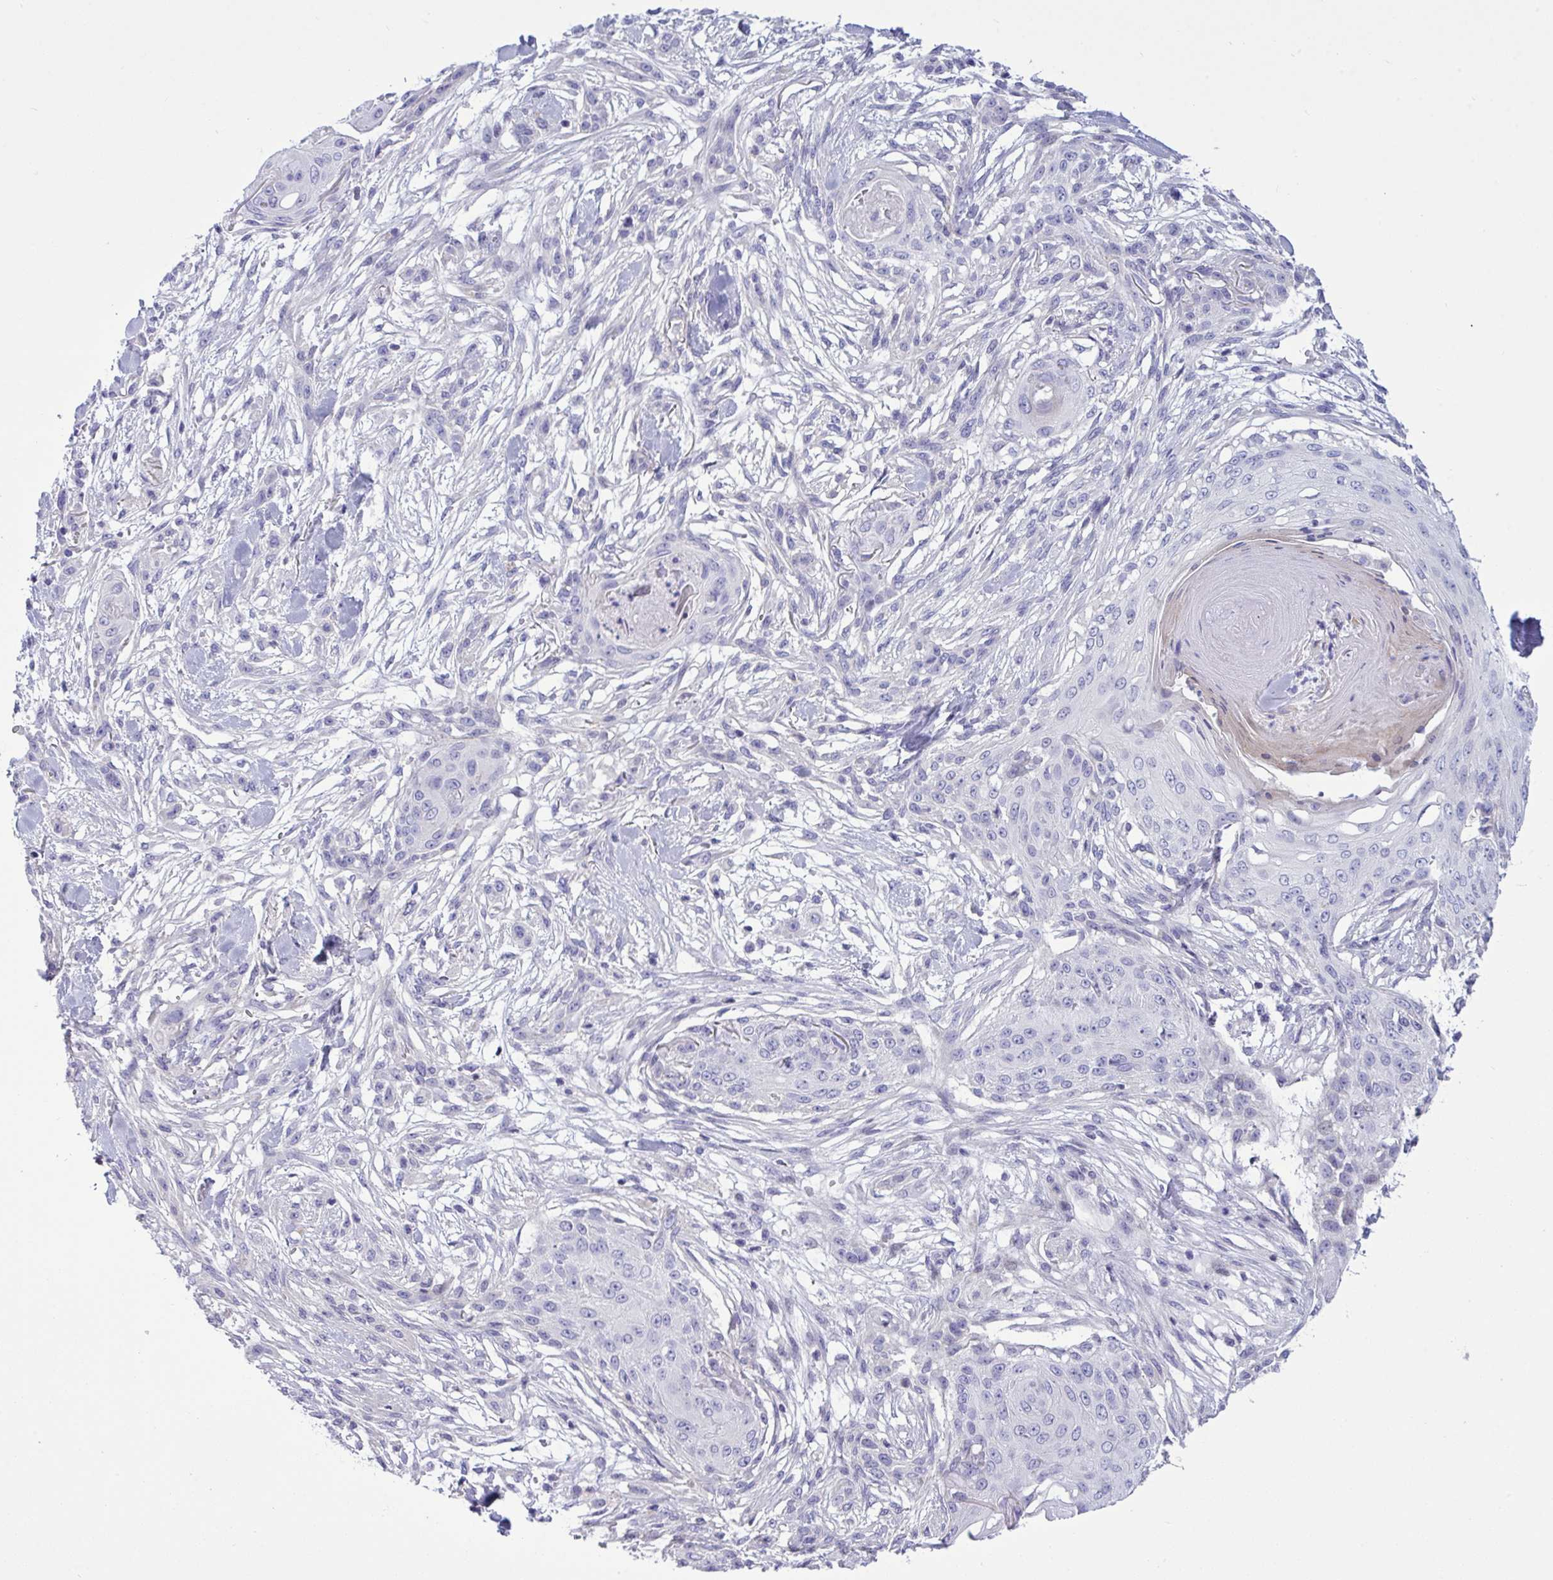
{"staining": {"intensity": "negative", "quantity": "none", "location": "none"}, "tissue": "skin cancer", "cell_type": "Tumor cells", "image_type": "cancer", "snomed": [{"axis": "morphology", "description": "Squamous cell carcinoma, NOS"}, {"axis": "topography", "description": "Skin"}], "caption": "Squamous cell carcinoma (skin) was stained to show a protein in brown. There is no significant positivity in tumor cells. The staining is performed using DAB (3,3'-diaminobenzidine) brown chromogen with nuclei counter-stained in using hematoxylin.", "gene": "WDR97", "patient": {"sex": "female", "age": 59}}